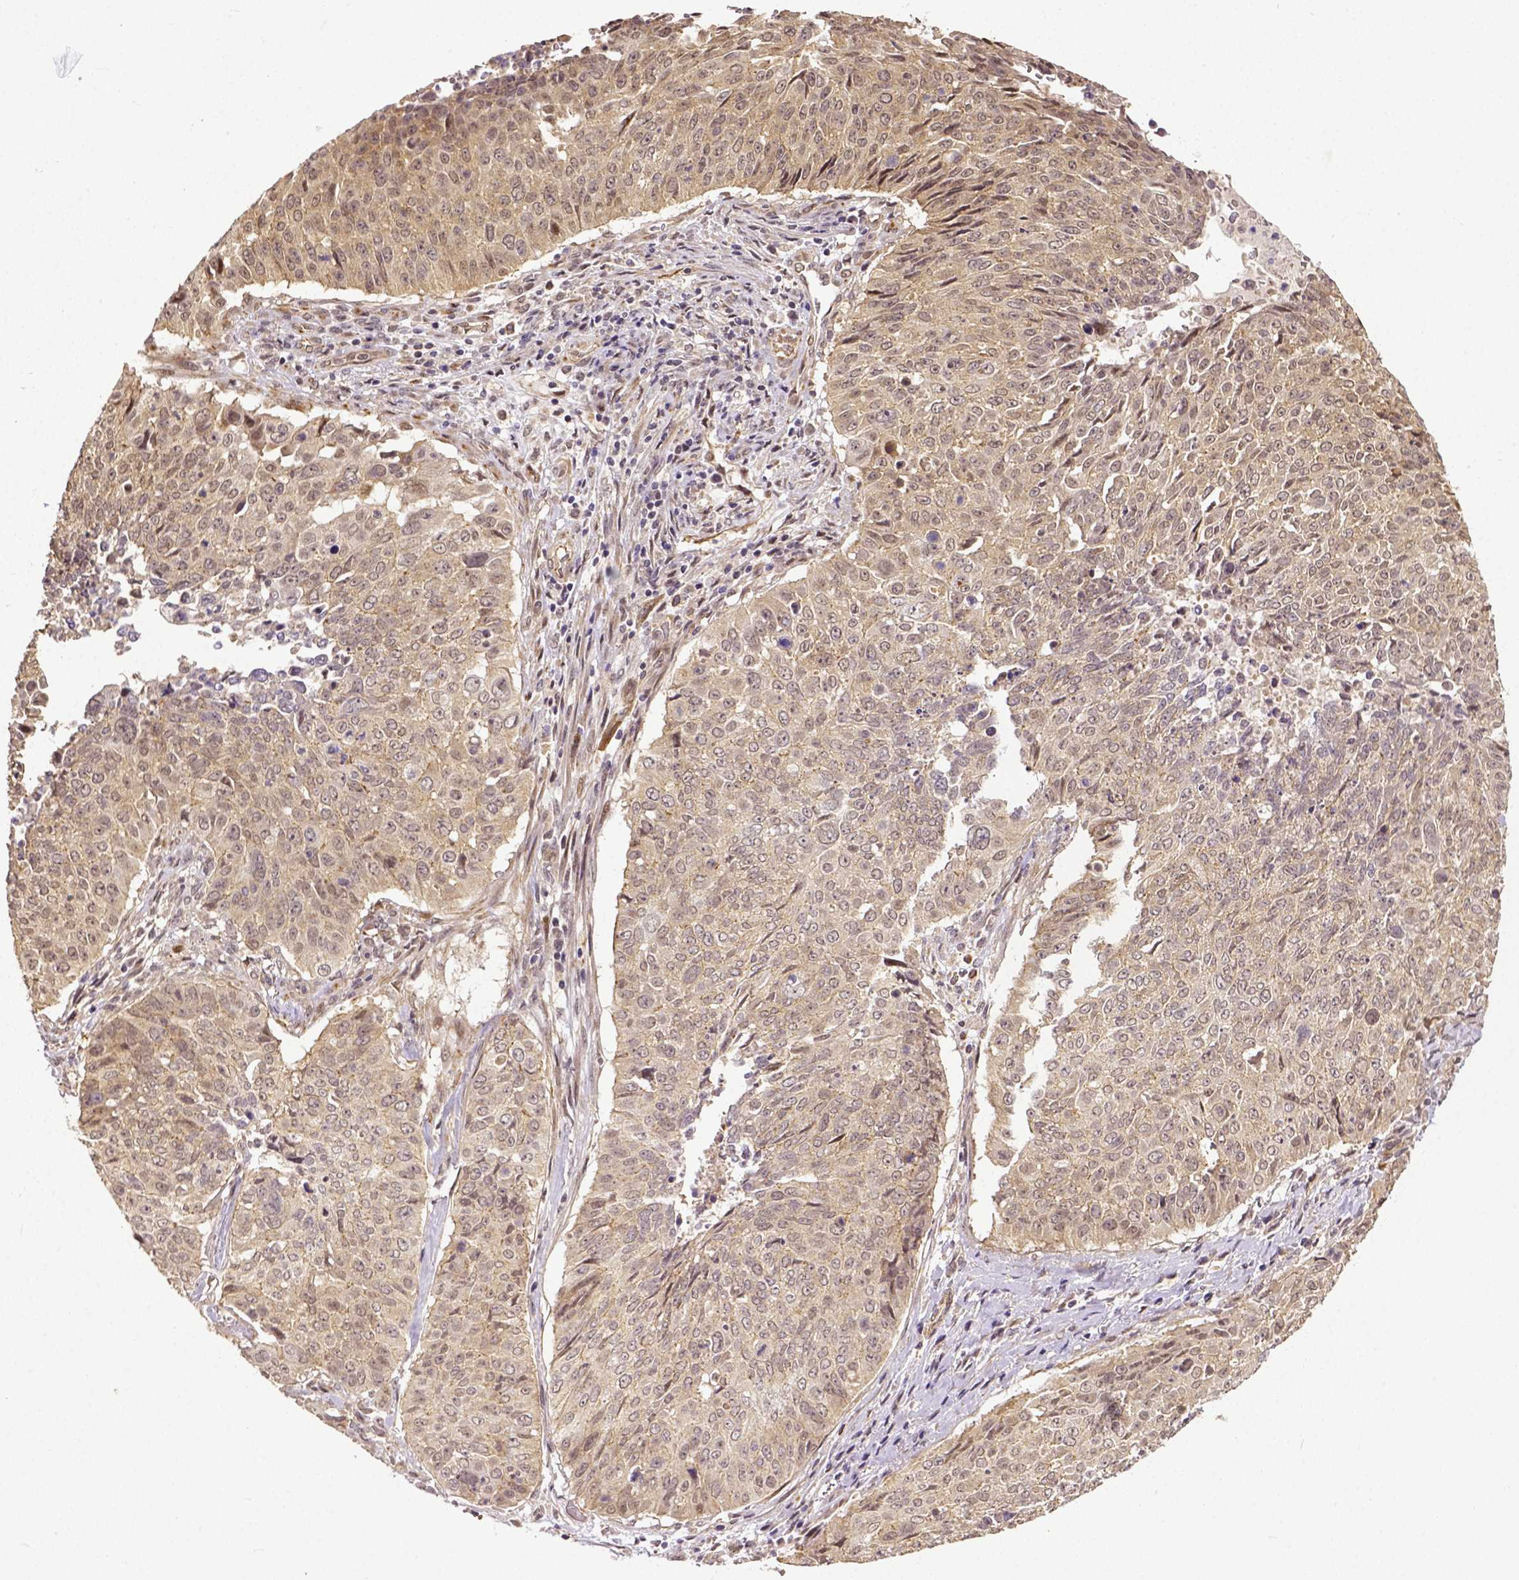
{"staining": {"intensity": "weak", "quantity": ">75%", "location": "cytoplasmic/membranous"}, "tissue": "lung cancer", "cell_type": "Tumor cells", "image_type": "cancer", "snomed": [{"axis": "morphology", "description": "Normal tissue, NOS"}, {"axis": "morphology", "description": "Squamous cell carcinoma, NOS"}, {"axis": "topography", "description": "Bronchus"}, {"axis": "topography", "description": "Lung"}], "caption": "A low amount of weak cytoplasmic/membranous expression is seen in about >75% of tumor cells in lung squamous cell carcinoma tissue.", "gene": "DICER1", "patient": {"sex": "male", "age": 64}}